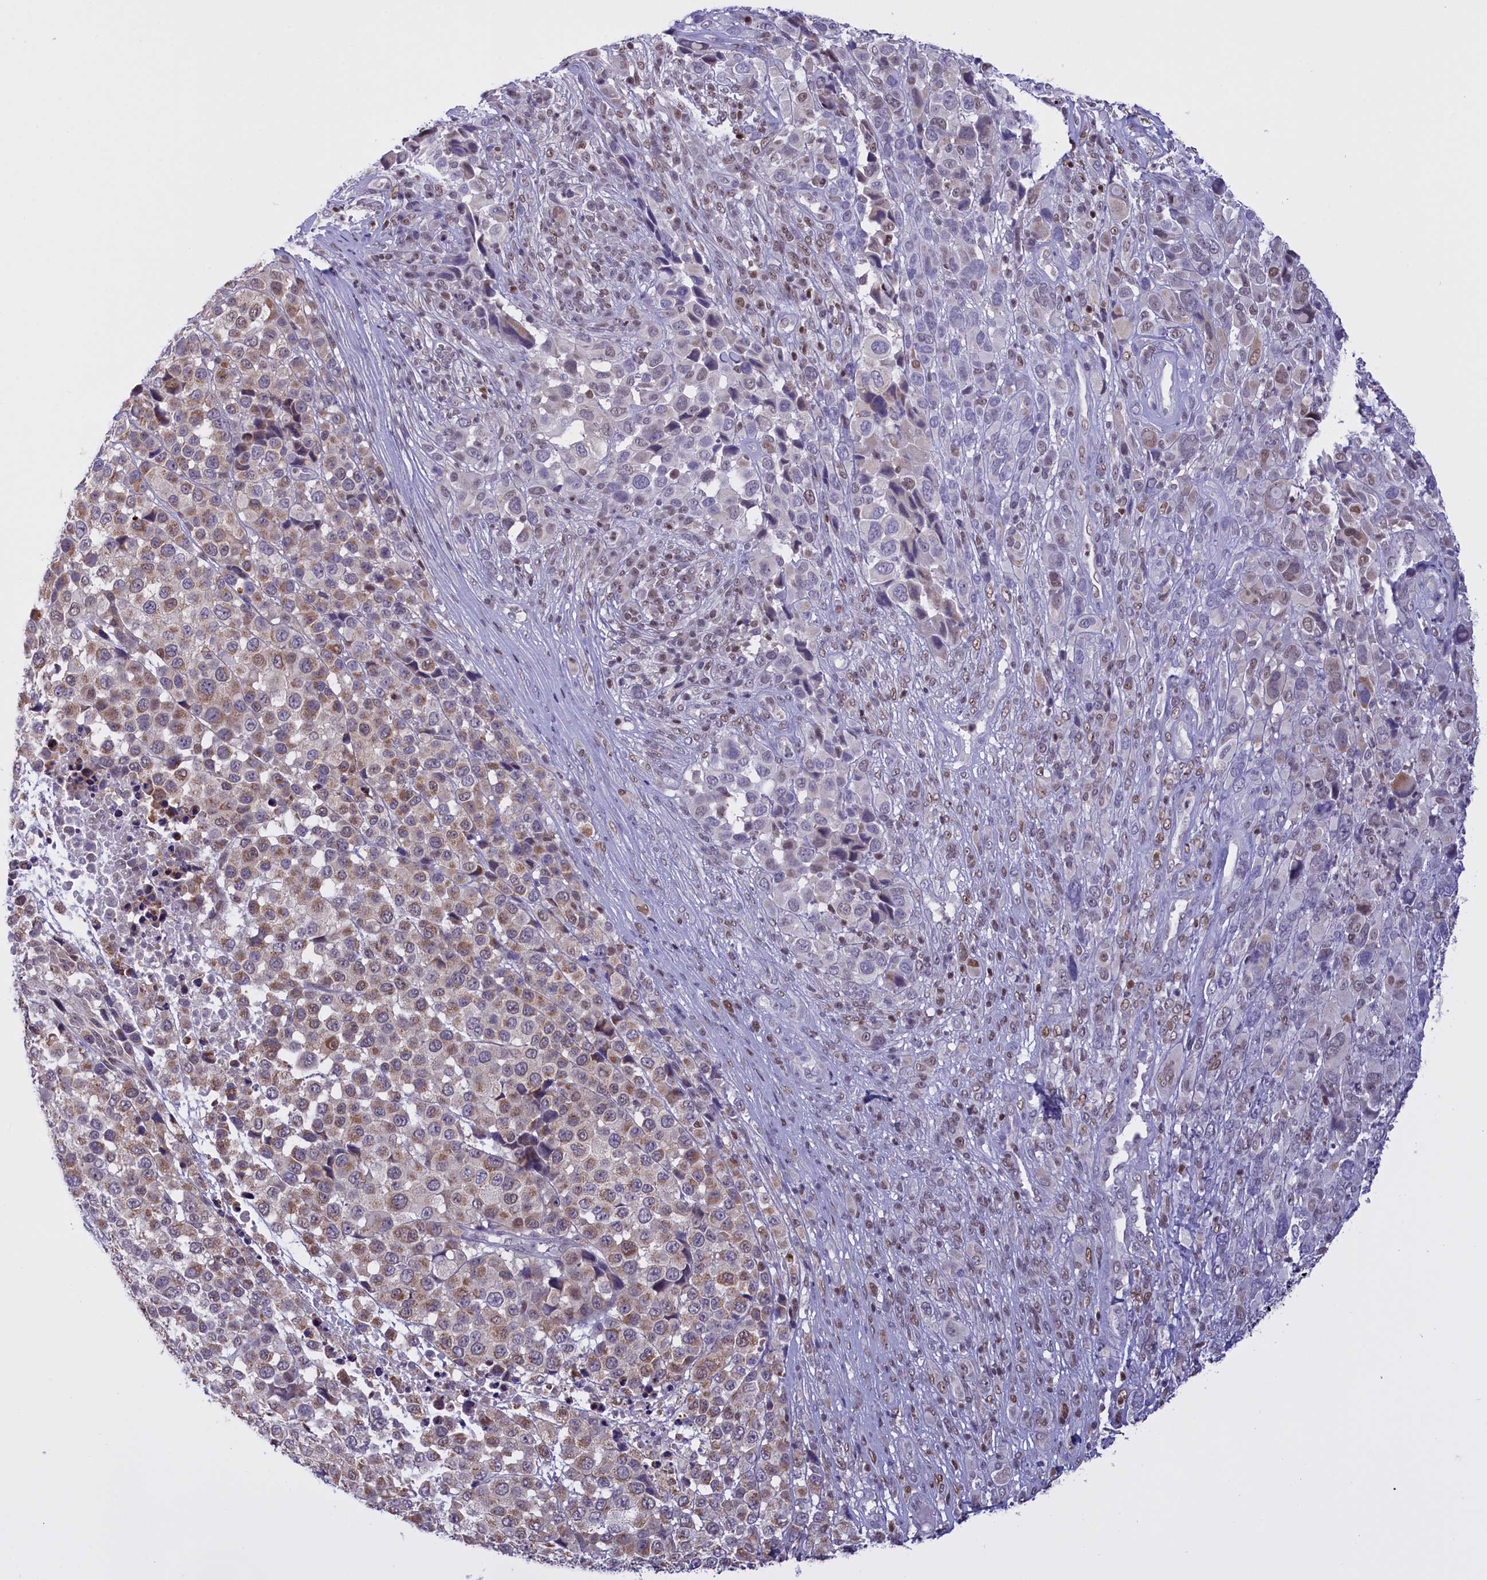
{"staining": {"intensity": "weak", "quantity": "25%-75%", "location": "cytoplasmic/membranous,nuclear"}, "tissue": "melanoma", "cell_type": "Tumor cells", "image_type": "cancer", "snomed": [{"axis": "morphology", "description": "Malignant melanoma, NOS"}, {"axis": "topography", "description": "Skin of trunk"}], "caption": "Malignant melanoma was stained to show a protein in brown. There is low levels of weak cytoplasmic/membranous and nuclear positivity in about 25%-75% of tumor cells.", "gene": "IZUMO2", "patient": {"sex": "male", "age": 71}}